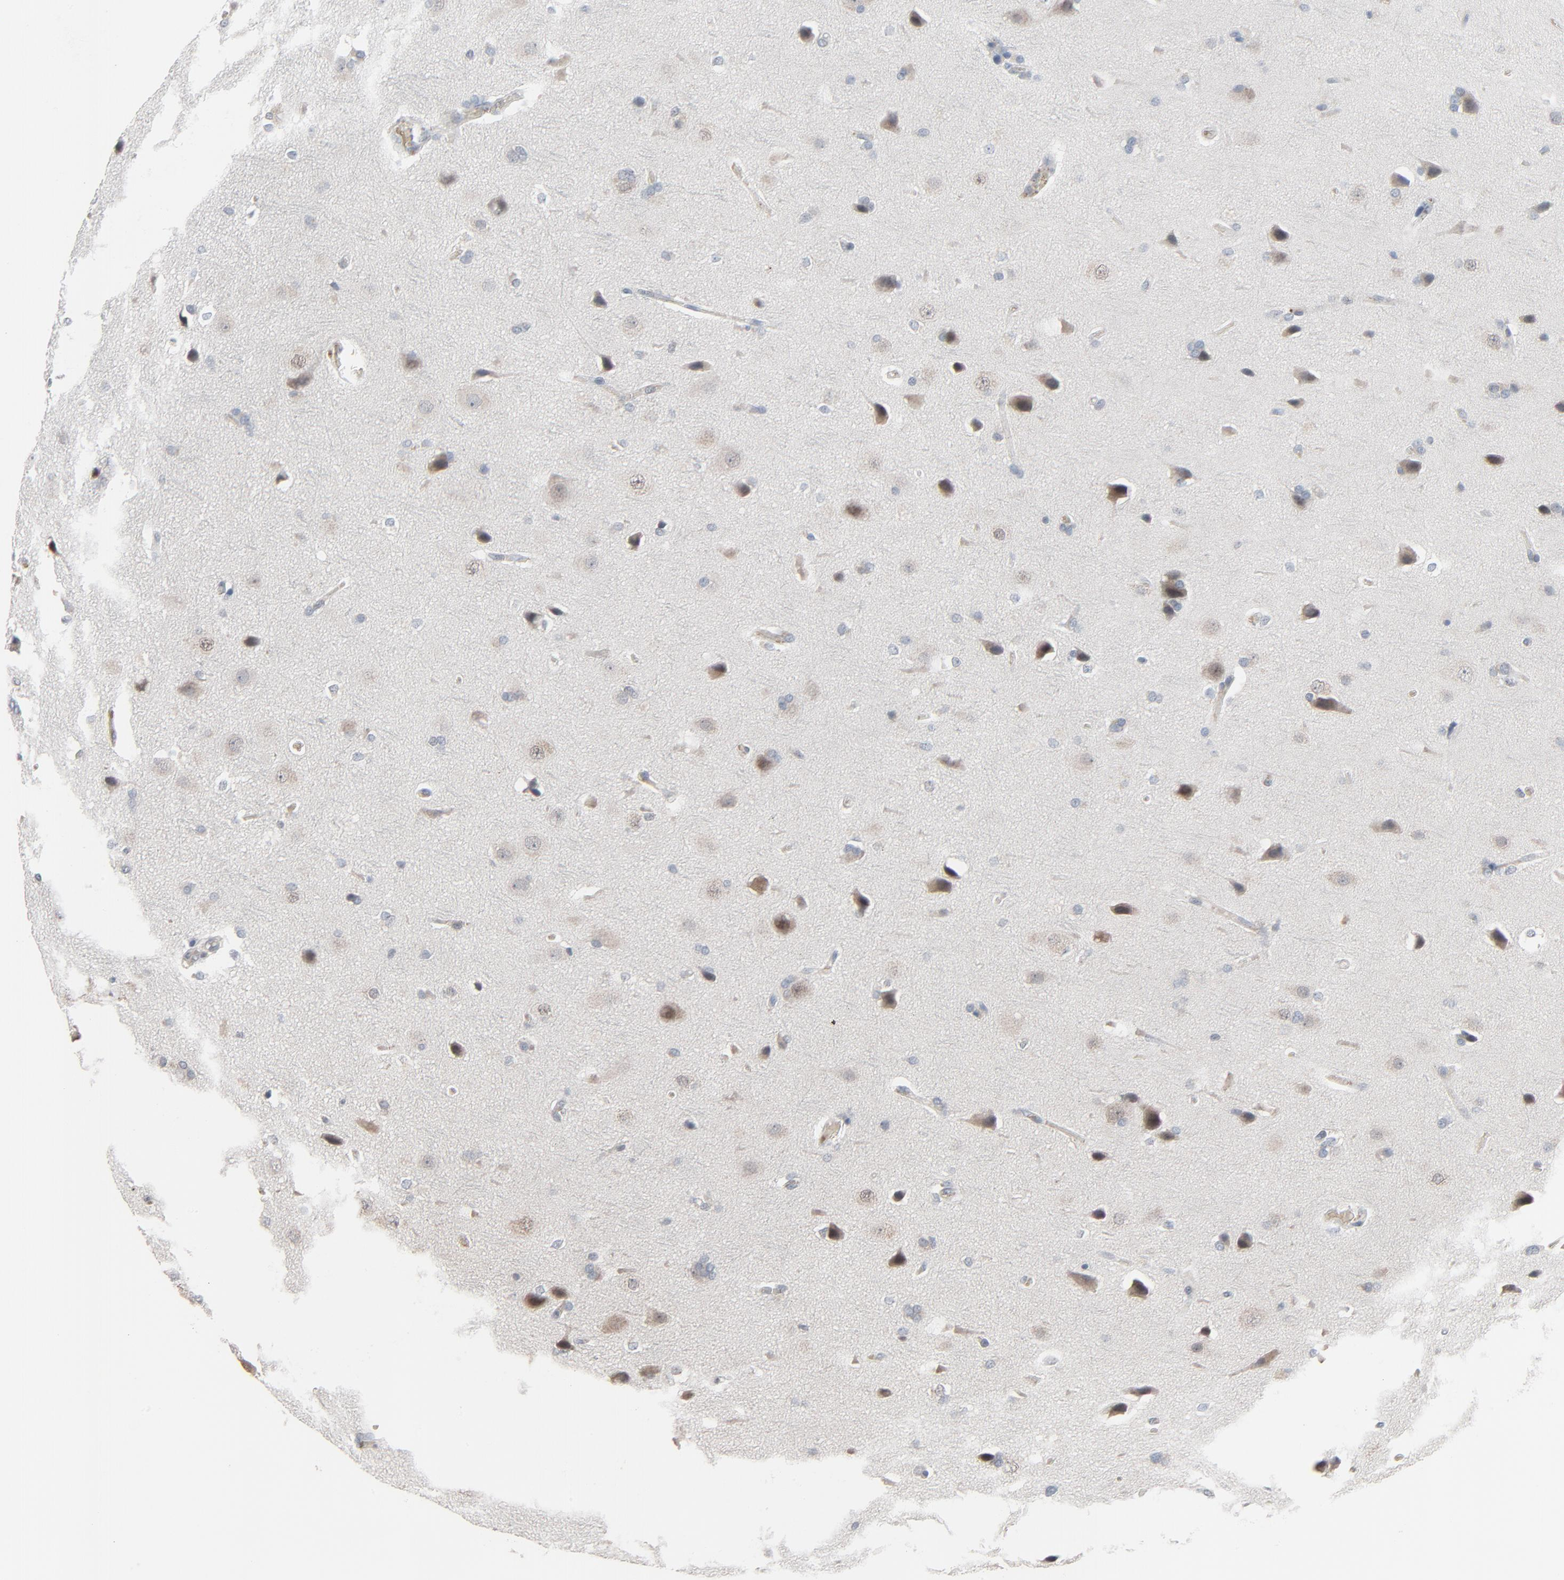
{"staining": {"intensity": "weak", "quantity": "25%-75%", "location": "cytoplasmic/membranous"}, "tissue": "glioma", "cell_type": "Tumor cells", "image_type": "cancer", "snomed": [{"axis": "morphology", "description": "Glioma, malignant, Low grade"}, {"axis": "topography", "description": "Cerebral cortex"}], "caption": "A micrograph of malignant low-grade glioma stained for a protein demonstrates weak cytoplasmic/membranous brown staining in tumor cells.", "gene": "SAGE1", "patient": {"sex": "female", "age": 47}}